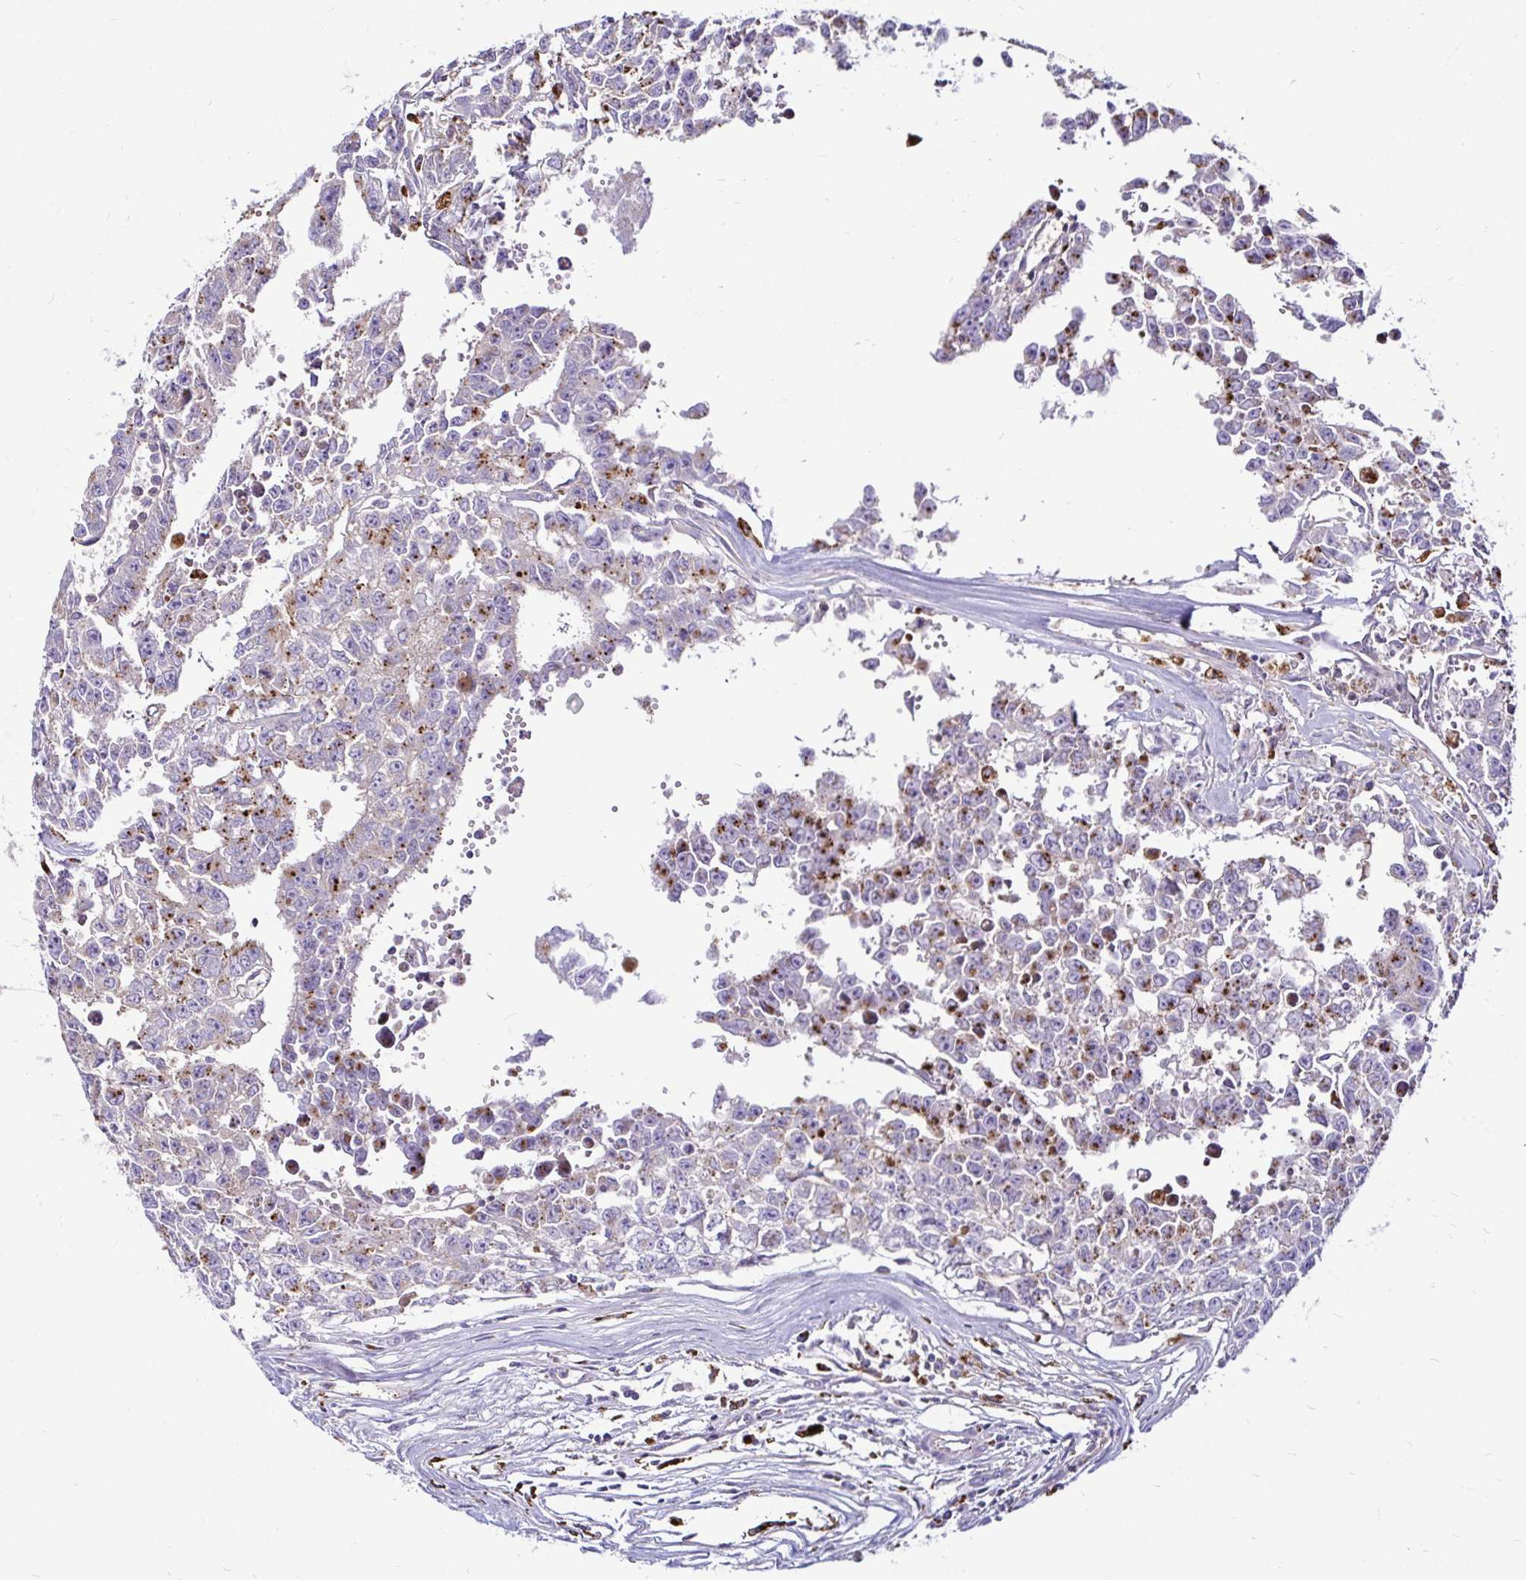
{"staining": {"intensity": "moderate", "quantity": "25%-75%", "location": "cytoplasmic/membranous"}, "tissue": "testis cancer", "cell_type": "Tumor cells", "image_type": "cancer", "snomed": [{"axis": "morphology", "description": "Carcinoma, Embryonal, NOS"}, {"axis": "morphology", "description": "Teratoma, malignant, NOS"}, {"axis": "topography", "description": "Testis"}], "caption": "The photomicrograph shows staining of embryonal carcinoma (testis), revealing moderate cytoplasmic/membranous protein positivity (brown color) within tumor cells.", "gene": "FUCA1", "patient": {"sex": "male", "age": 24}}